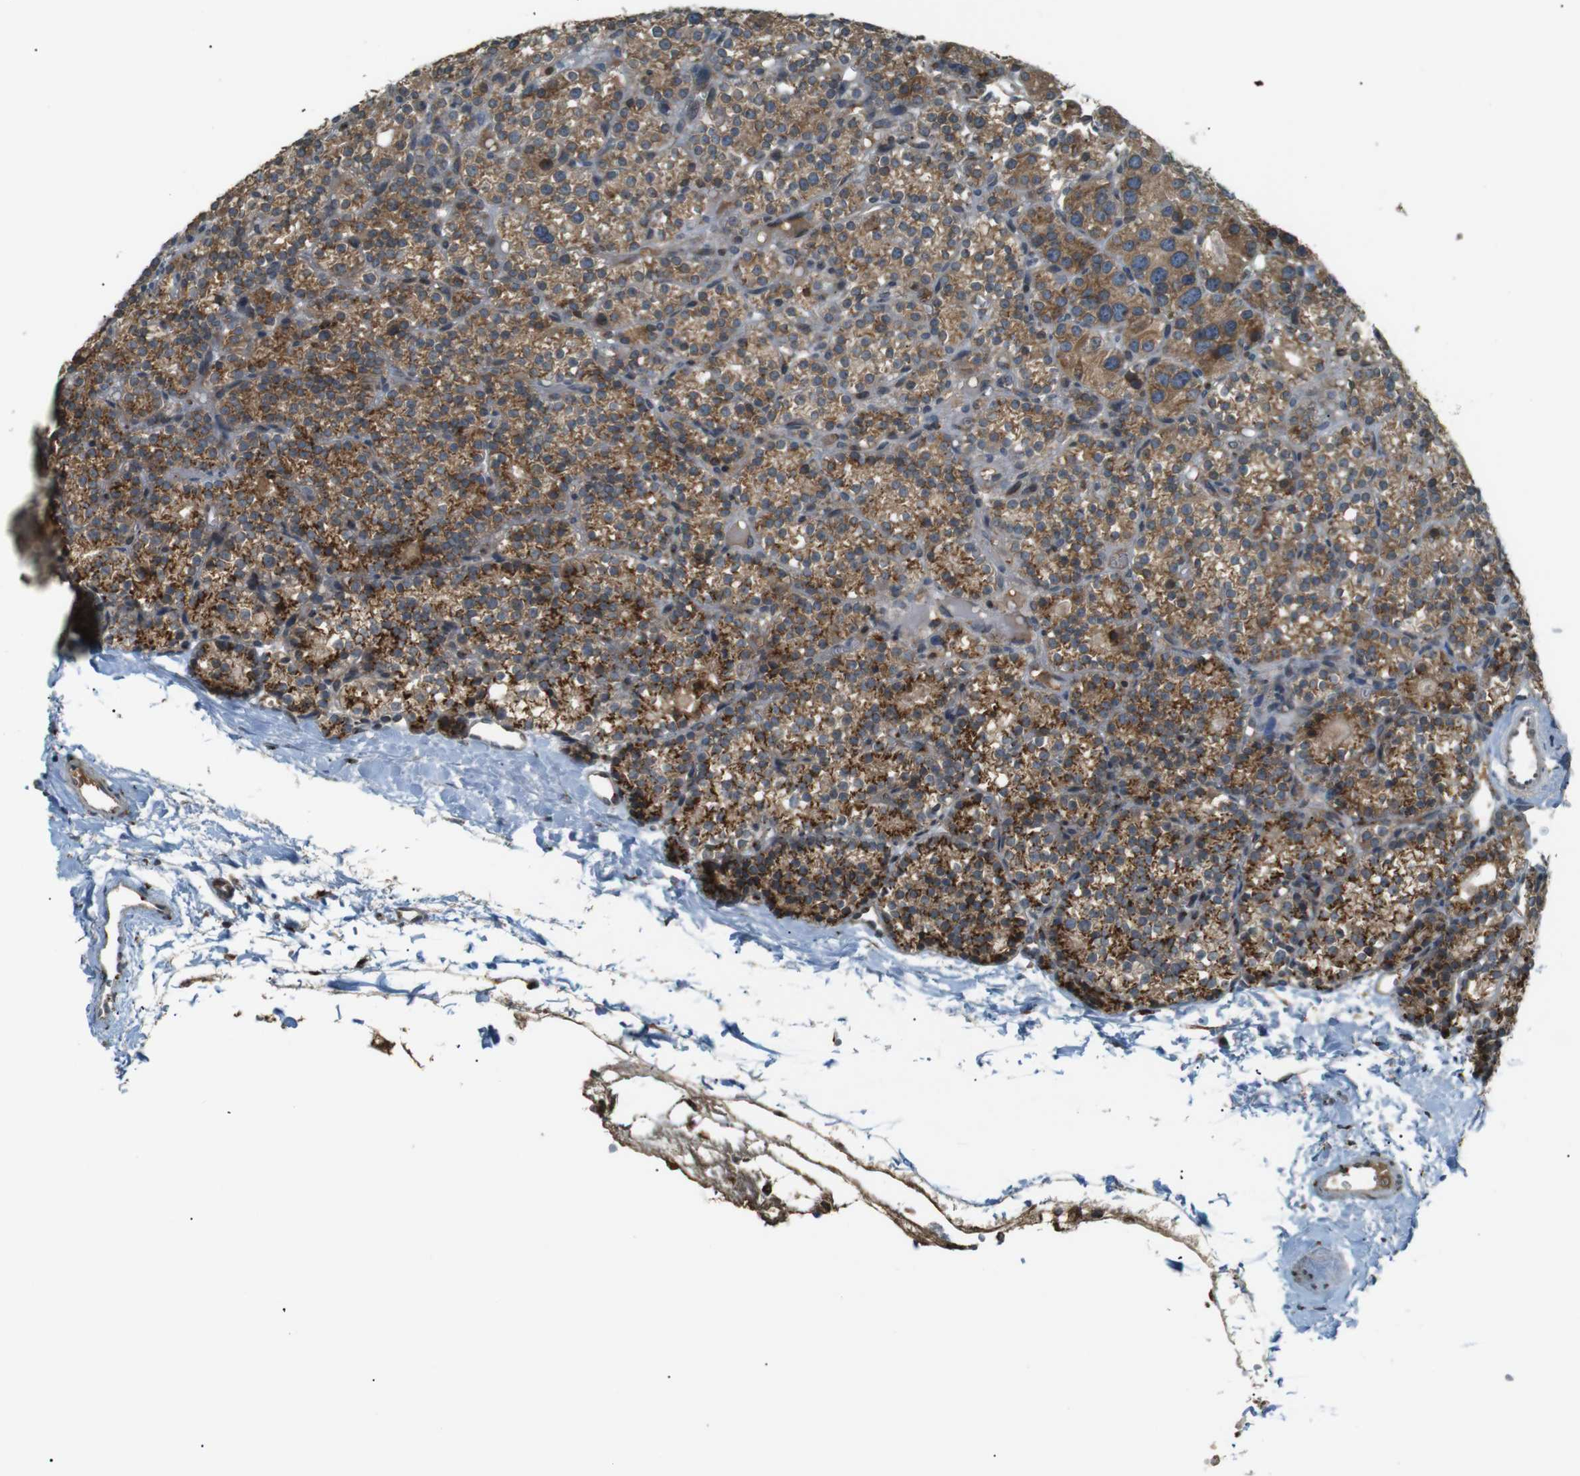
{"staining": {"intensity": "moderate", "quantity": ">75%", "location": "cytoplasmic/membranous"}, "tissue": "parathyroid gland", "cell_type": "Glandular cells", "image_type": "normal", "snomed": [{"axis": "morphology", "description": "Normal tissue, NOS"}, {"axis": "topography", "description": "Parathyroid gland"}], "caption": "The image demonstrates staining of normal parathyroid gland, revealing moderate cytoplasmic/membranous protein positivity (brown color) within glandular cells. (brown staining indicates protein expression, while blue staining denotes nuclei).", "gene": "TMED4", "patient": {"sex": "female", "age": 64}}